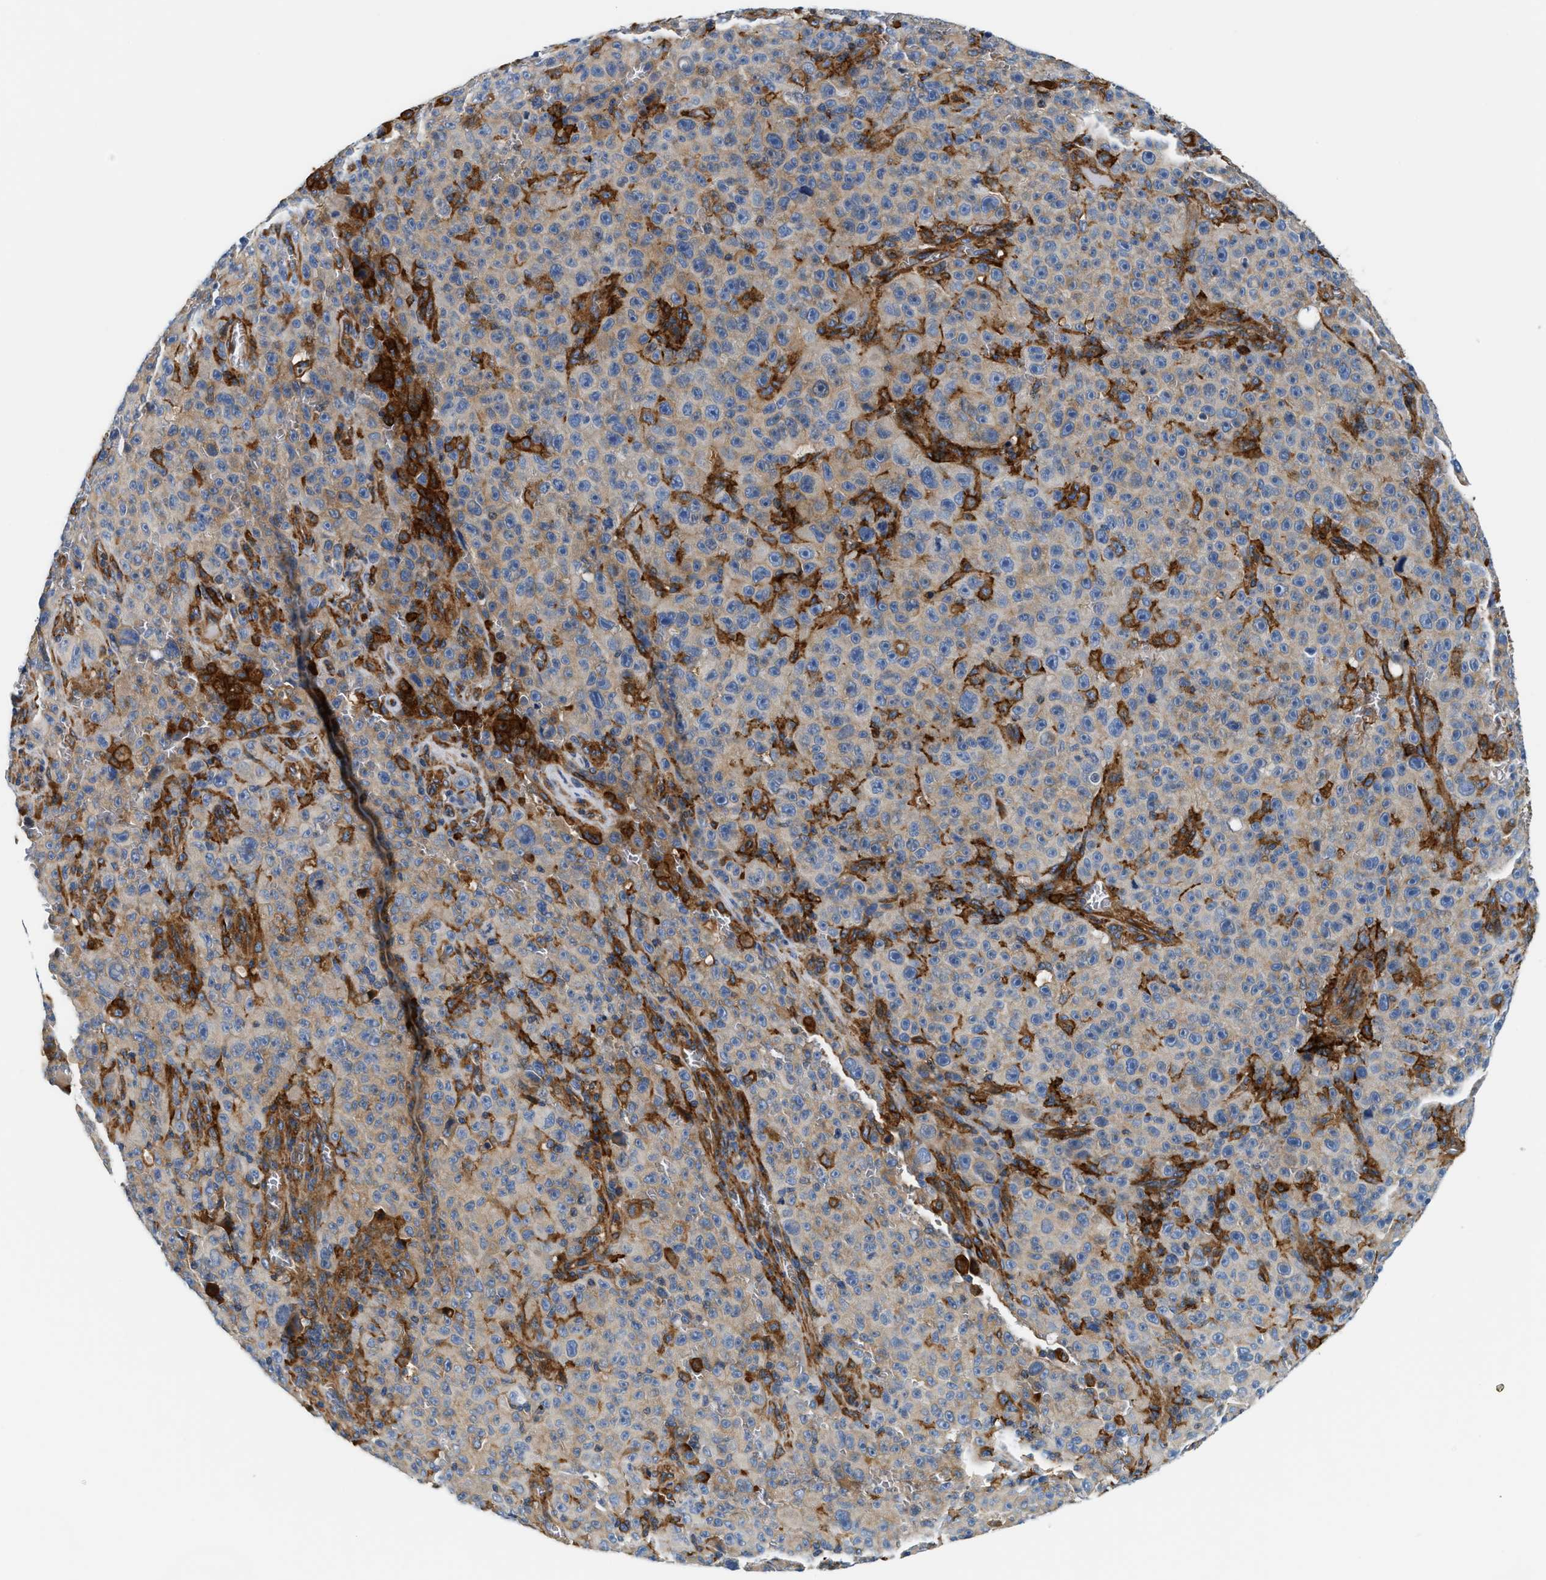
{"staining": {"intensity": "moderate", "quantity": "<25%", "location": "cytoplasmic/membranous"}, "tissue": "melanoma", "cell_type": "Tumor cells", "image_type": "cancer", "snomed": [{"axis": "morphology", "description": "Malignant melanoma, NOS"}, {"axis": "topography", "description": "Skin"}], "caption": "This histopathology image exhibits immunohistochemistry staining of human malignant melanoma, with low moderate cytoplasmic/membranous expression in approximately <25% of tumor cells.", "gene": "NSUN7", "patient": {"sex": "female", "age": 82}}